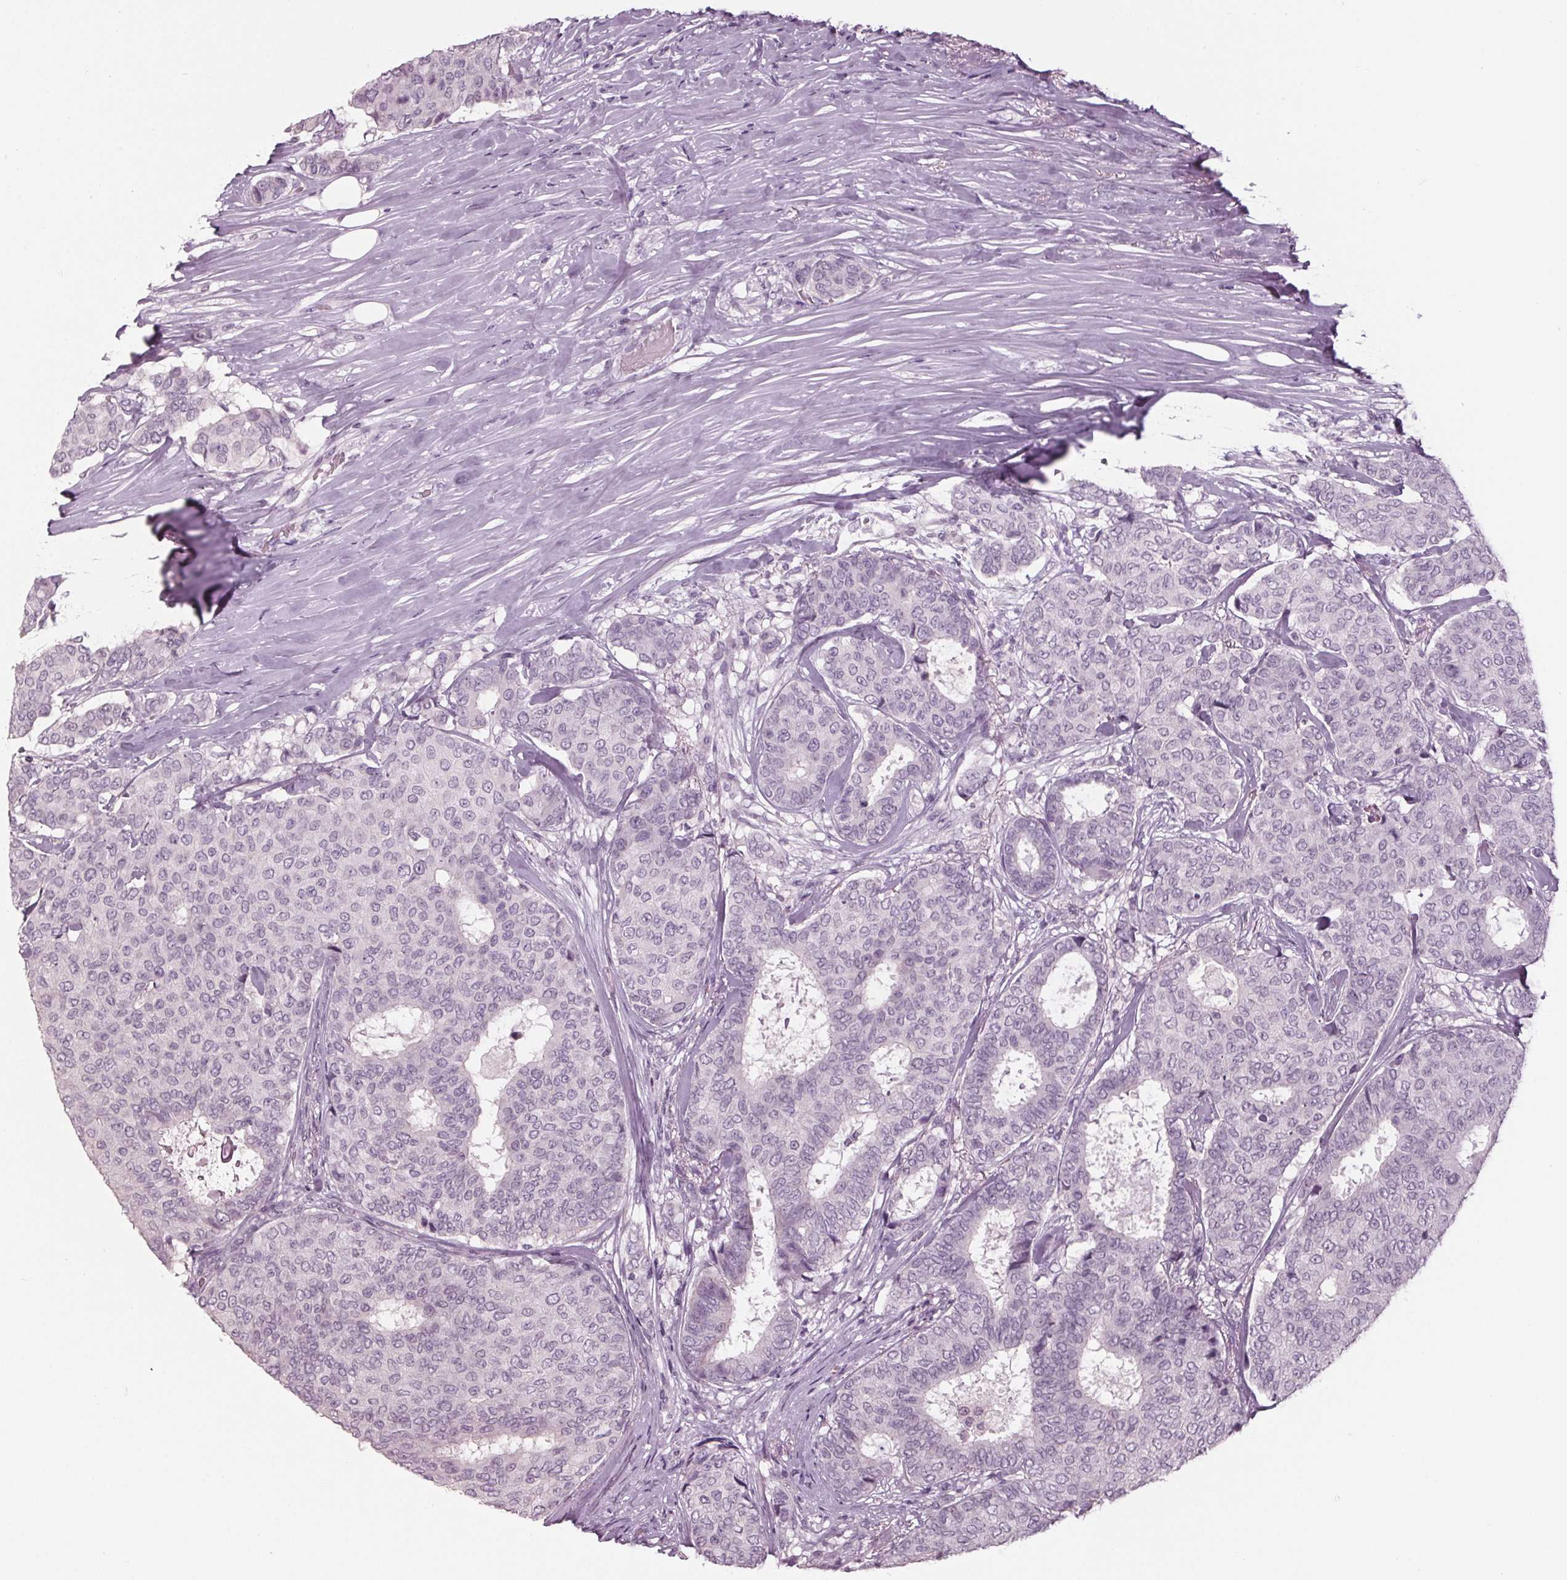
{"staining": {"intensity": "negative", "quantity": "none", "location": "none"}, "tissue": "breast cancer", "cell_type": "Tumor cells", "image_type": "cancer", "snomed": [{"axis": "morphology", "description": "Duct carcinoma"}, {"axis": "topography", "description": "Breast"}], "caption": "Breast cancer was stained to show a protein in brown. There is no significant positivity in tumor cells. Nuclei are stained in blue.", "gene": "TNNC2", "patient": {"sex": "female", "age": 75}}